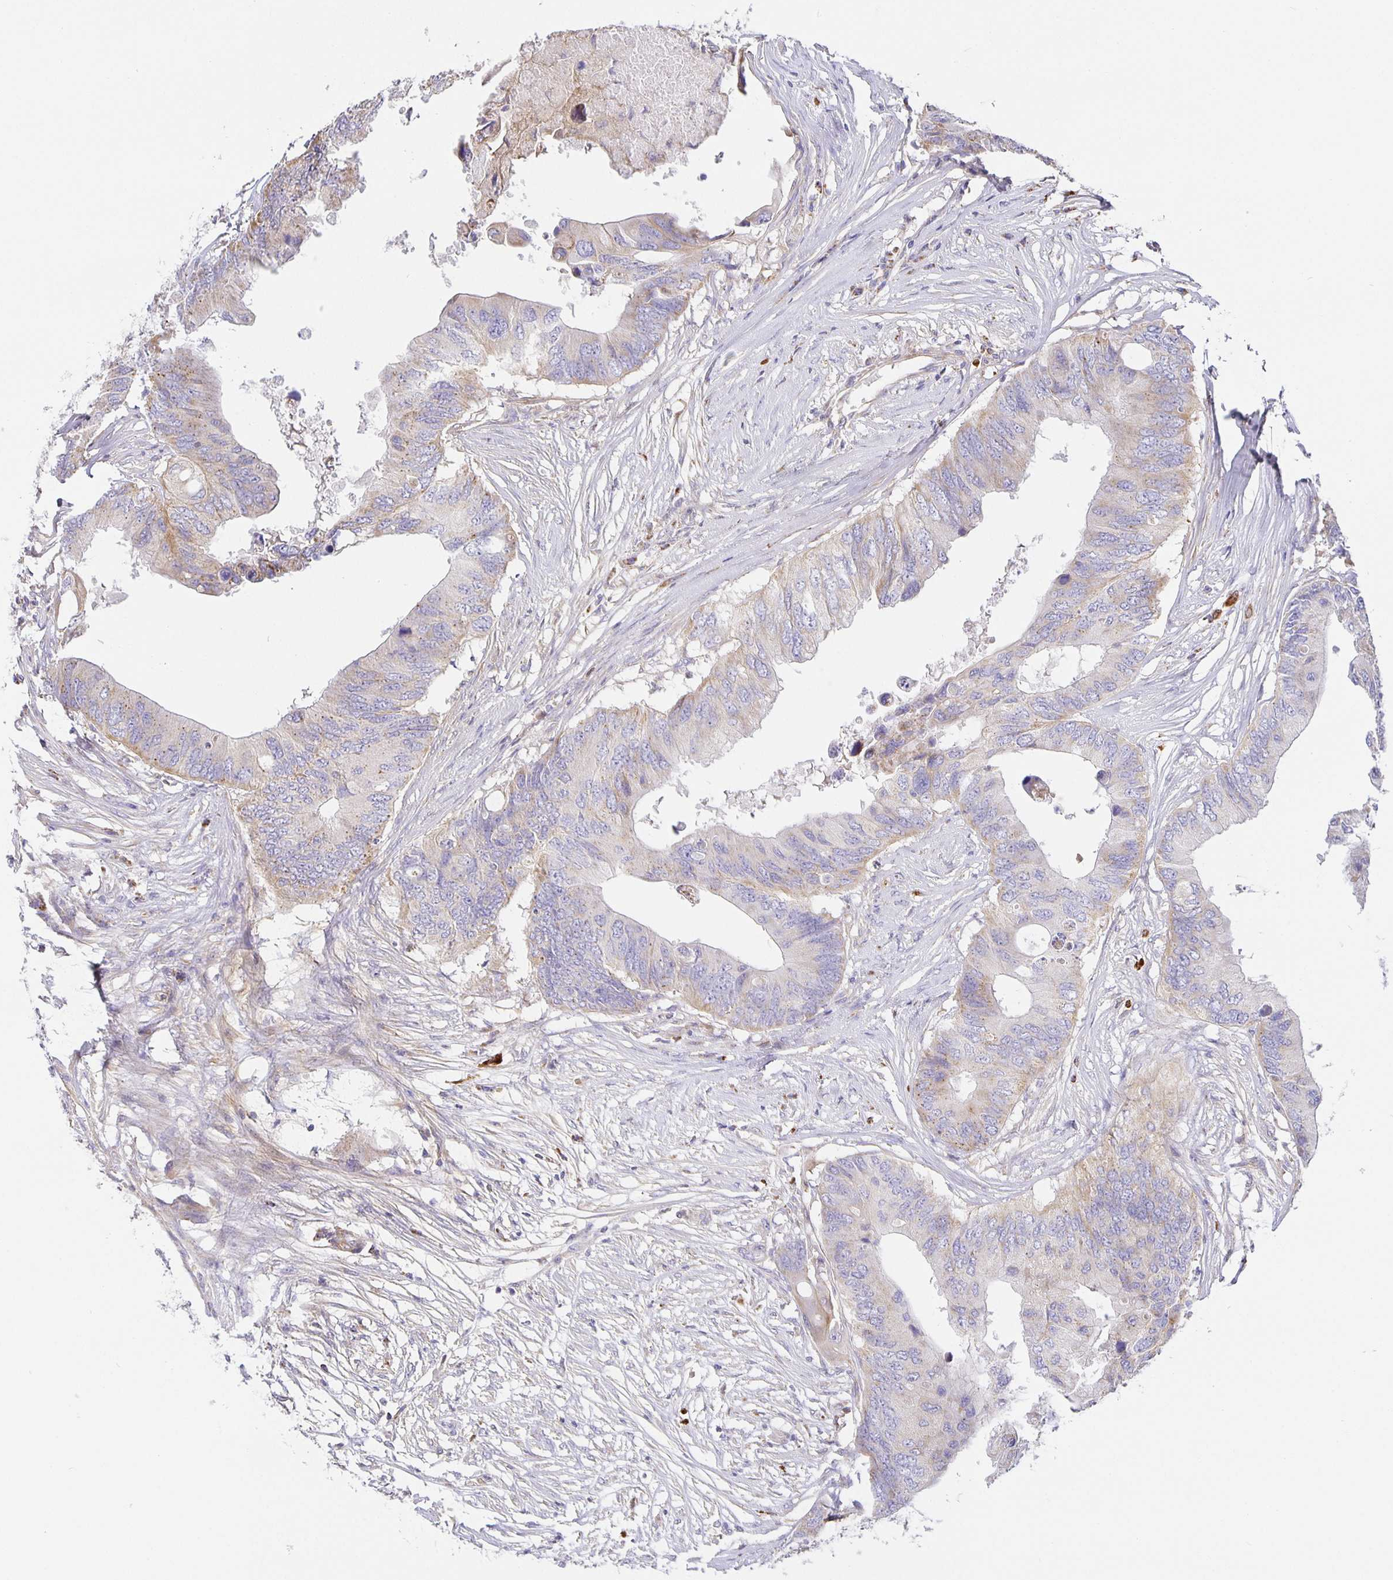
{"staining": {"intensity": "moderate", "quantity": "<25%", "location": "cytoplasmic/membranous"}, "tissue": "colorectal cancer", "cell_type": "Tumor cells", "image_type": "cancer", "snomed": [{"axis": "morphology", "description": "Adenocarcinoma, NOS"}, {"axis": "topography", "description": "Colon"}], "caption": "A photomicrograph of human colorectal cancer (adenocarcinoma) stained for a protein exhibits moderate cytoplasmic/membranous brown staining in tumor cells.", "gene": "FLRT3", "patient": {"sex": "male", "age": 71}}